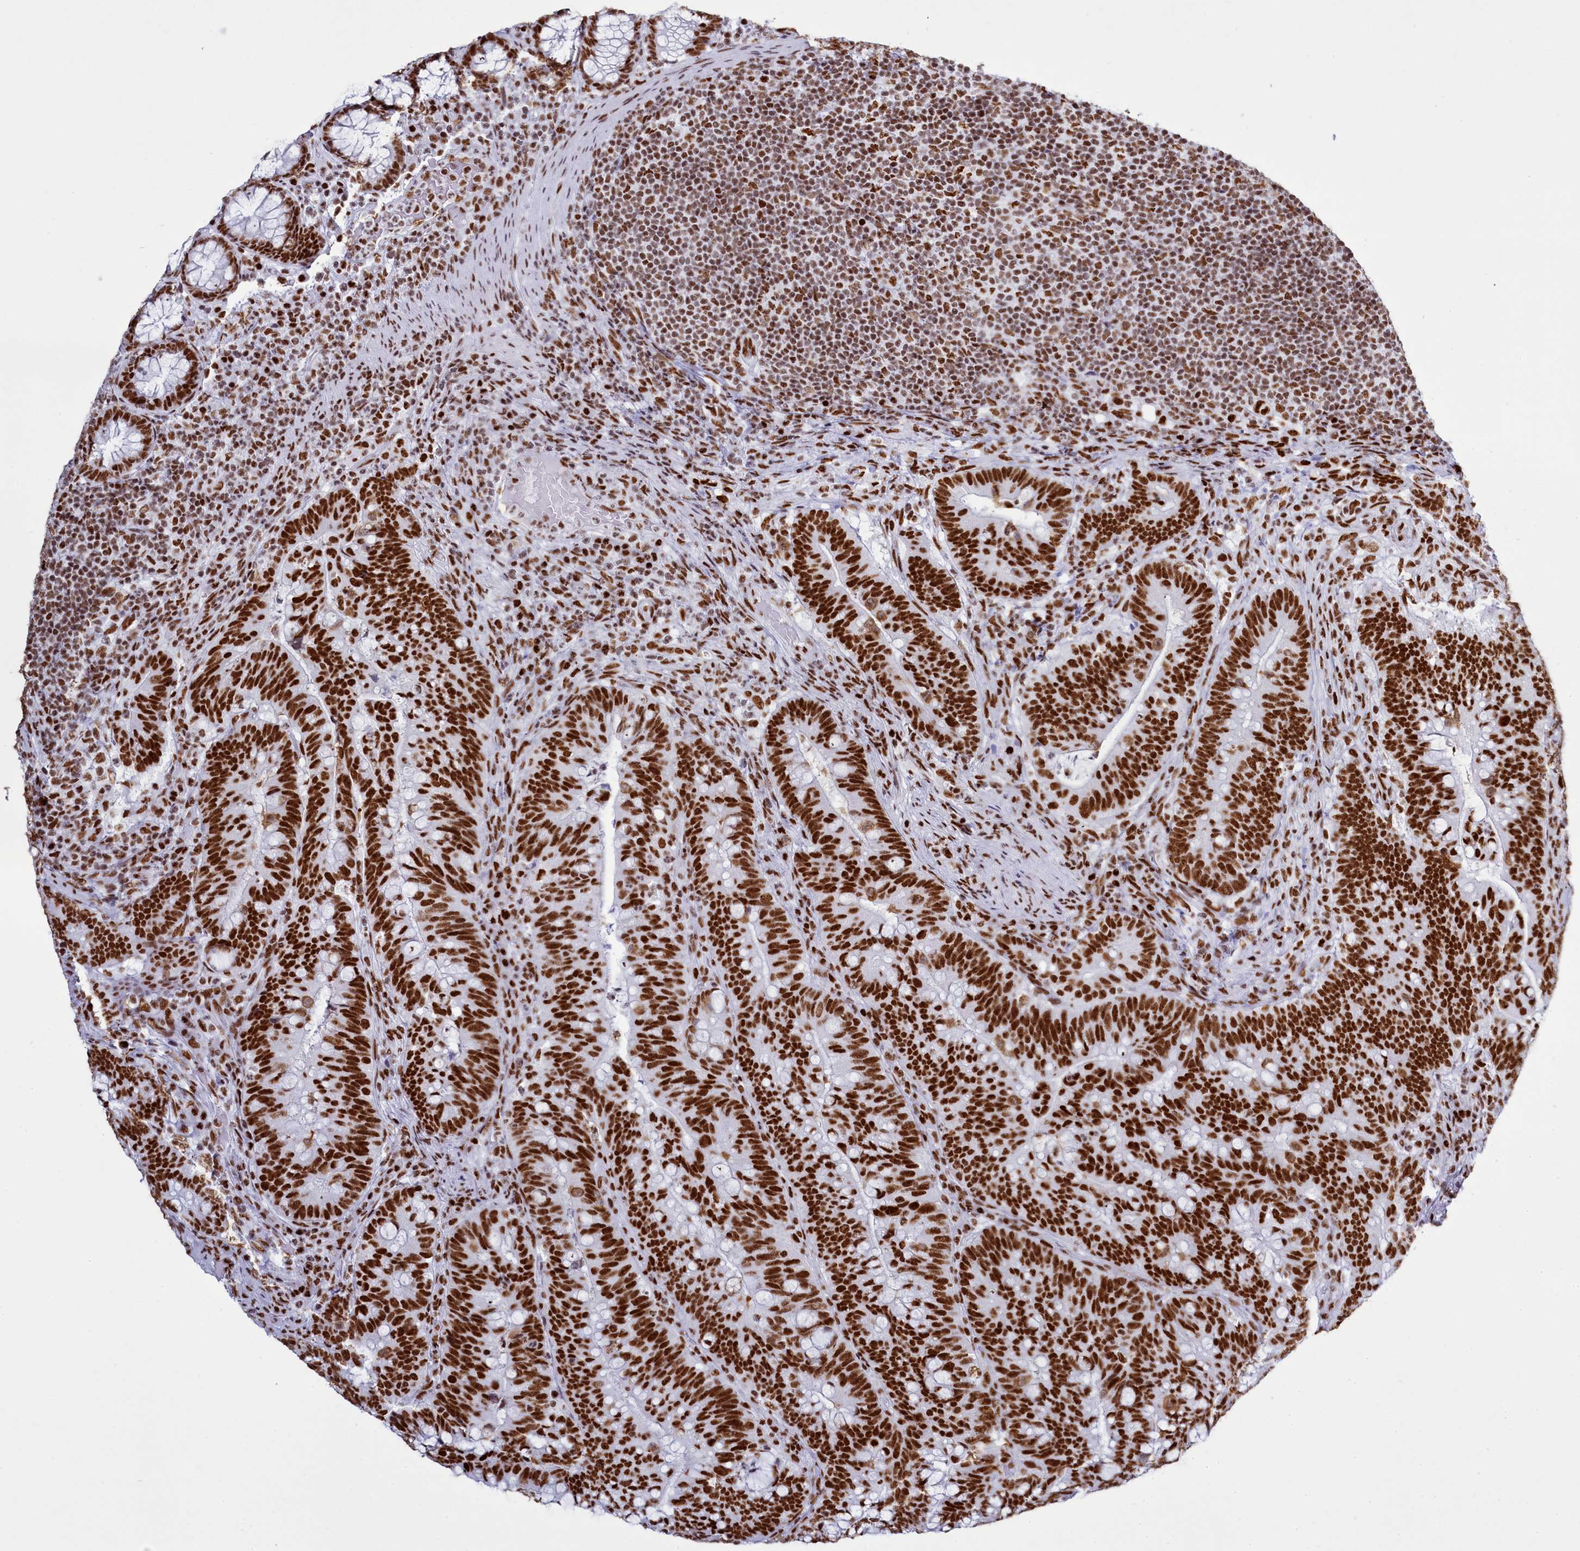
{"staining": {"intensity": "strong", "quantity": ">75%", "location": "nuclear"}, "tissue": "colorectal cancer", "cell_type": "Tumor cells", "image_type": "cancer", "snomed": [{"axis": "morphology", "description": "Normal tissue, NOS"}, {"axis": "morphology", "description": "Adenocarcinoma, NOS"}, {"axis": "topography", "description": "Colon"}], "caption": "Adenocarcinoma (colorectal) stained for a protein (brown) reveals strong nuclear positive expression in approximately >75% of tumor cells.", "gene": "RALY", "patient": {"sex": "female", "age": 66}}